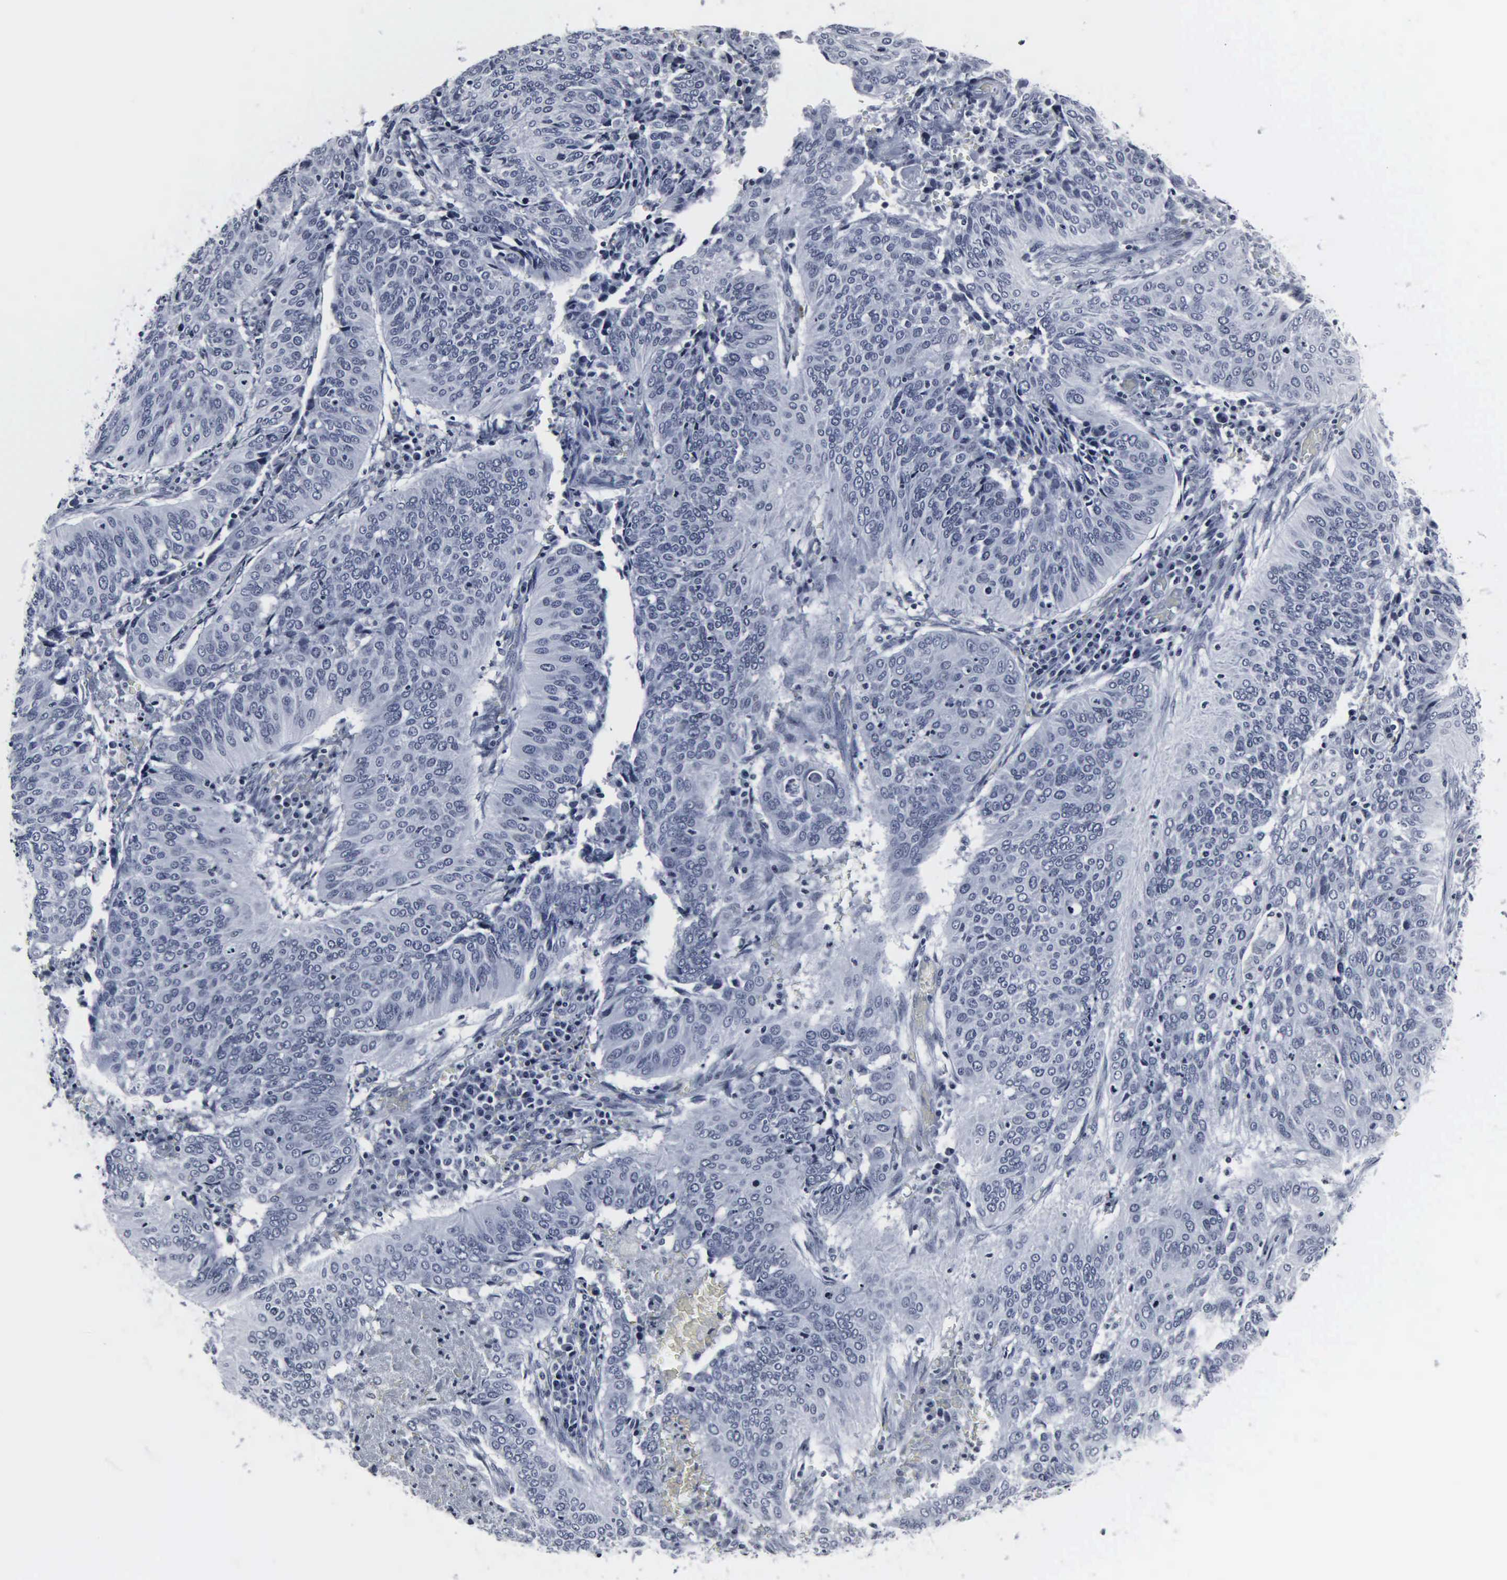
{"staining": {"intensity": "negative", "quantity": "none", "location": "none"}, "tissue": "cervical cancer", "cell_type": "Tumor cells", "image_type": "cancer", "snomed": [{"axis": "morphology", "description": "Squamous cell carcinoma, NOS"}, {"axis": "topography", "description": "Cervix"}], "caption": "Tumor cells show no significant staining in cervical cancer (squamous cell carcinoma).", "gene": "DGCR2", "patient": {"sex": "female", "age": 39}}